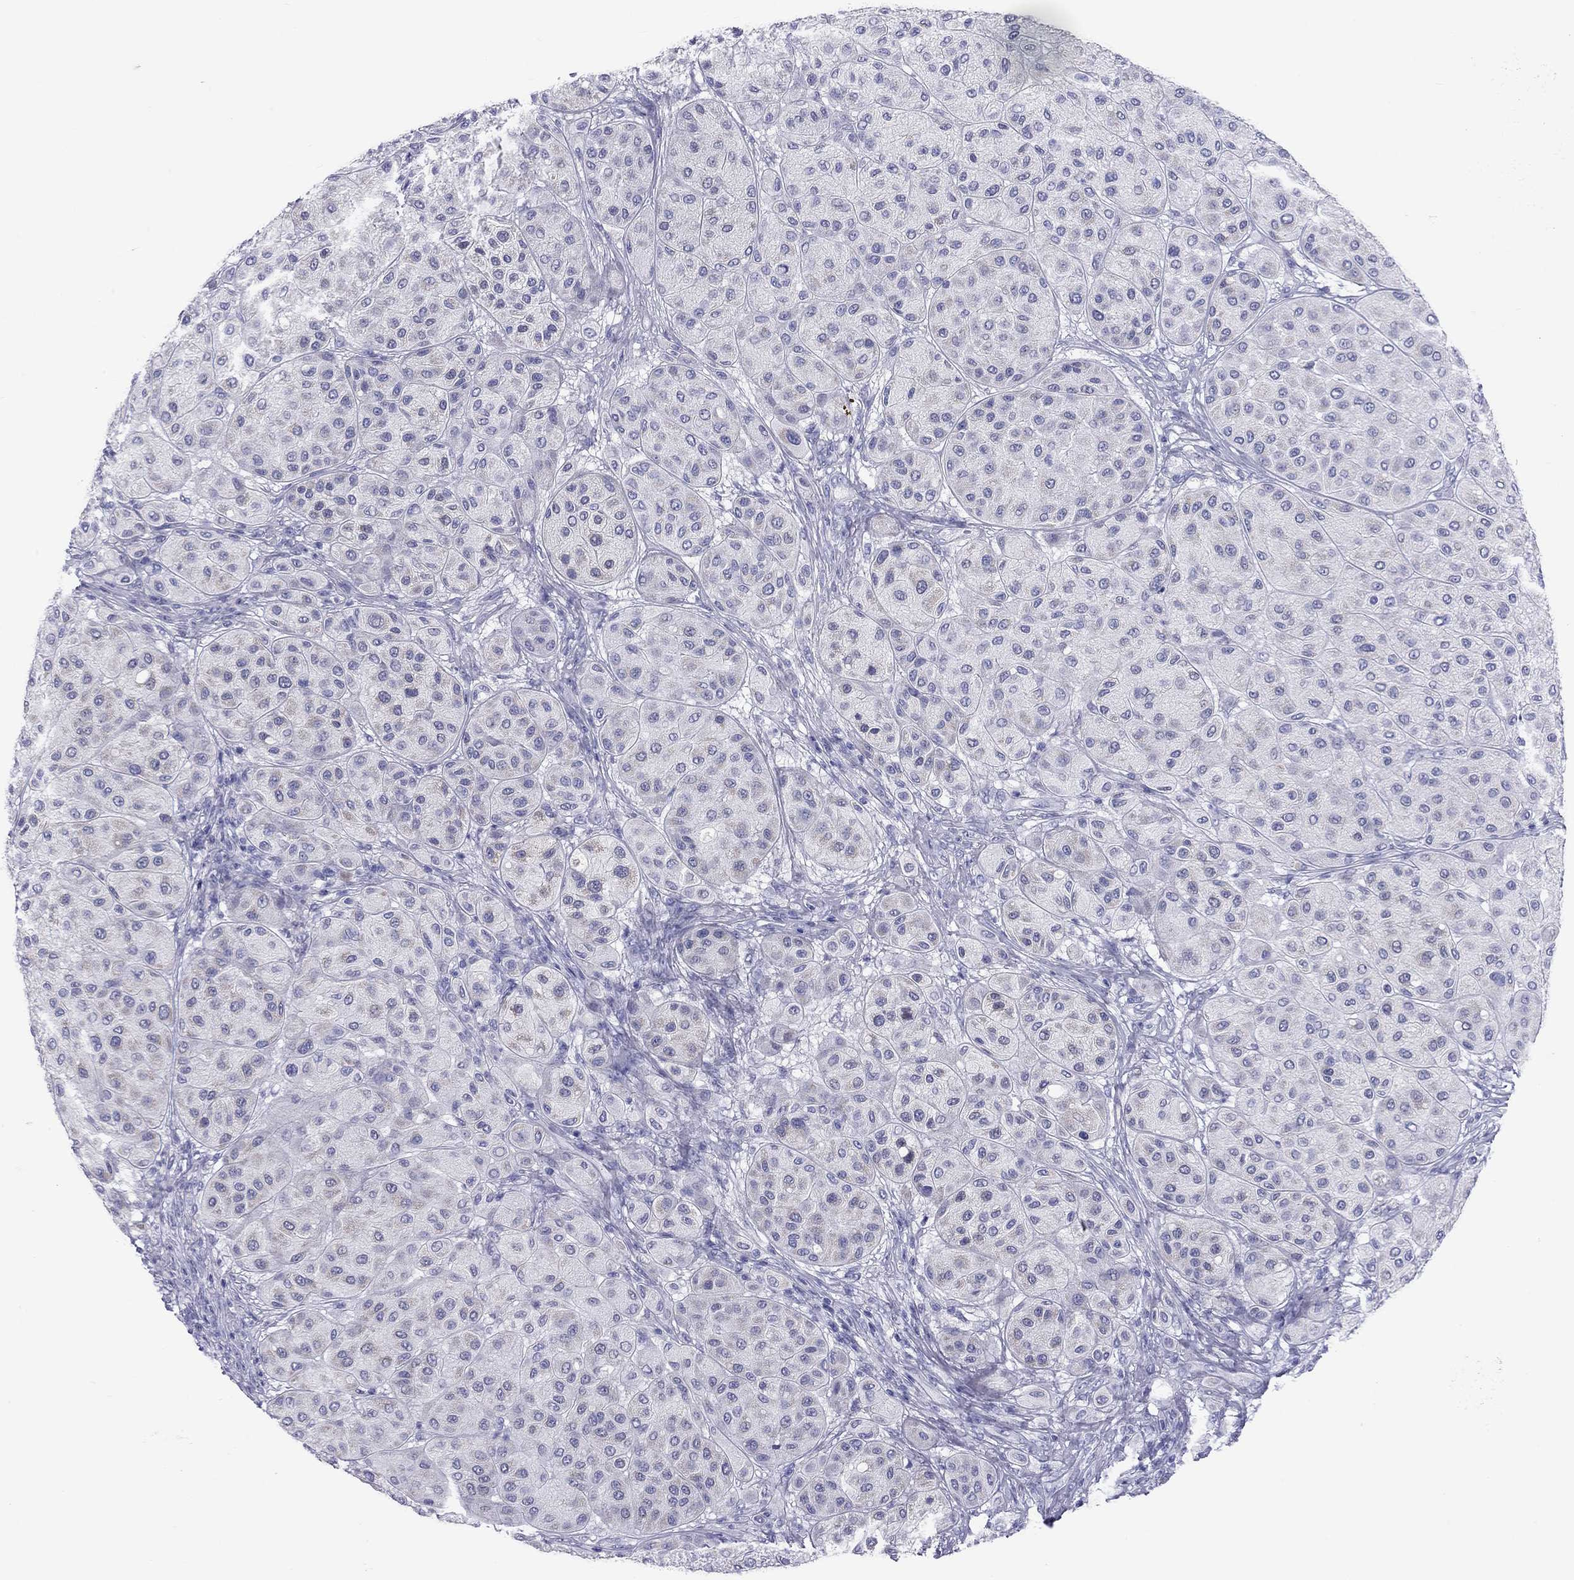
{"staining": {"intensity": "negative", "quantity": "none", "location": "none"}, "tissue": "melanoma", "cell_type": "Tumor cells", "image_type": "cancer", "snomed": [{"axis": "morphology", "description": "Malignant melanoma, Metastatic site"}, {"axis": "topography", "description": "Smooth muscle"}], "caption": "Tumor cells show no significant protein staining in melanoma.", "gene": "DPY19L2", "patient": {"sex": "male", "age": 41}}